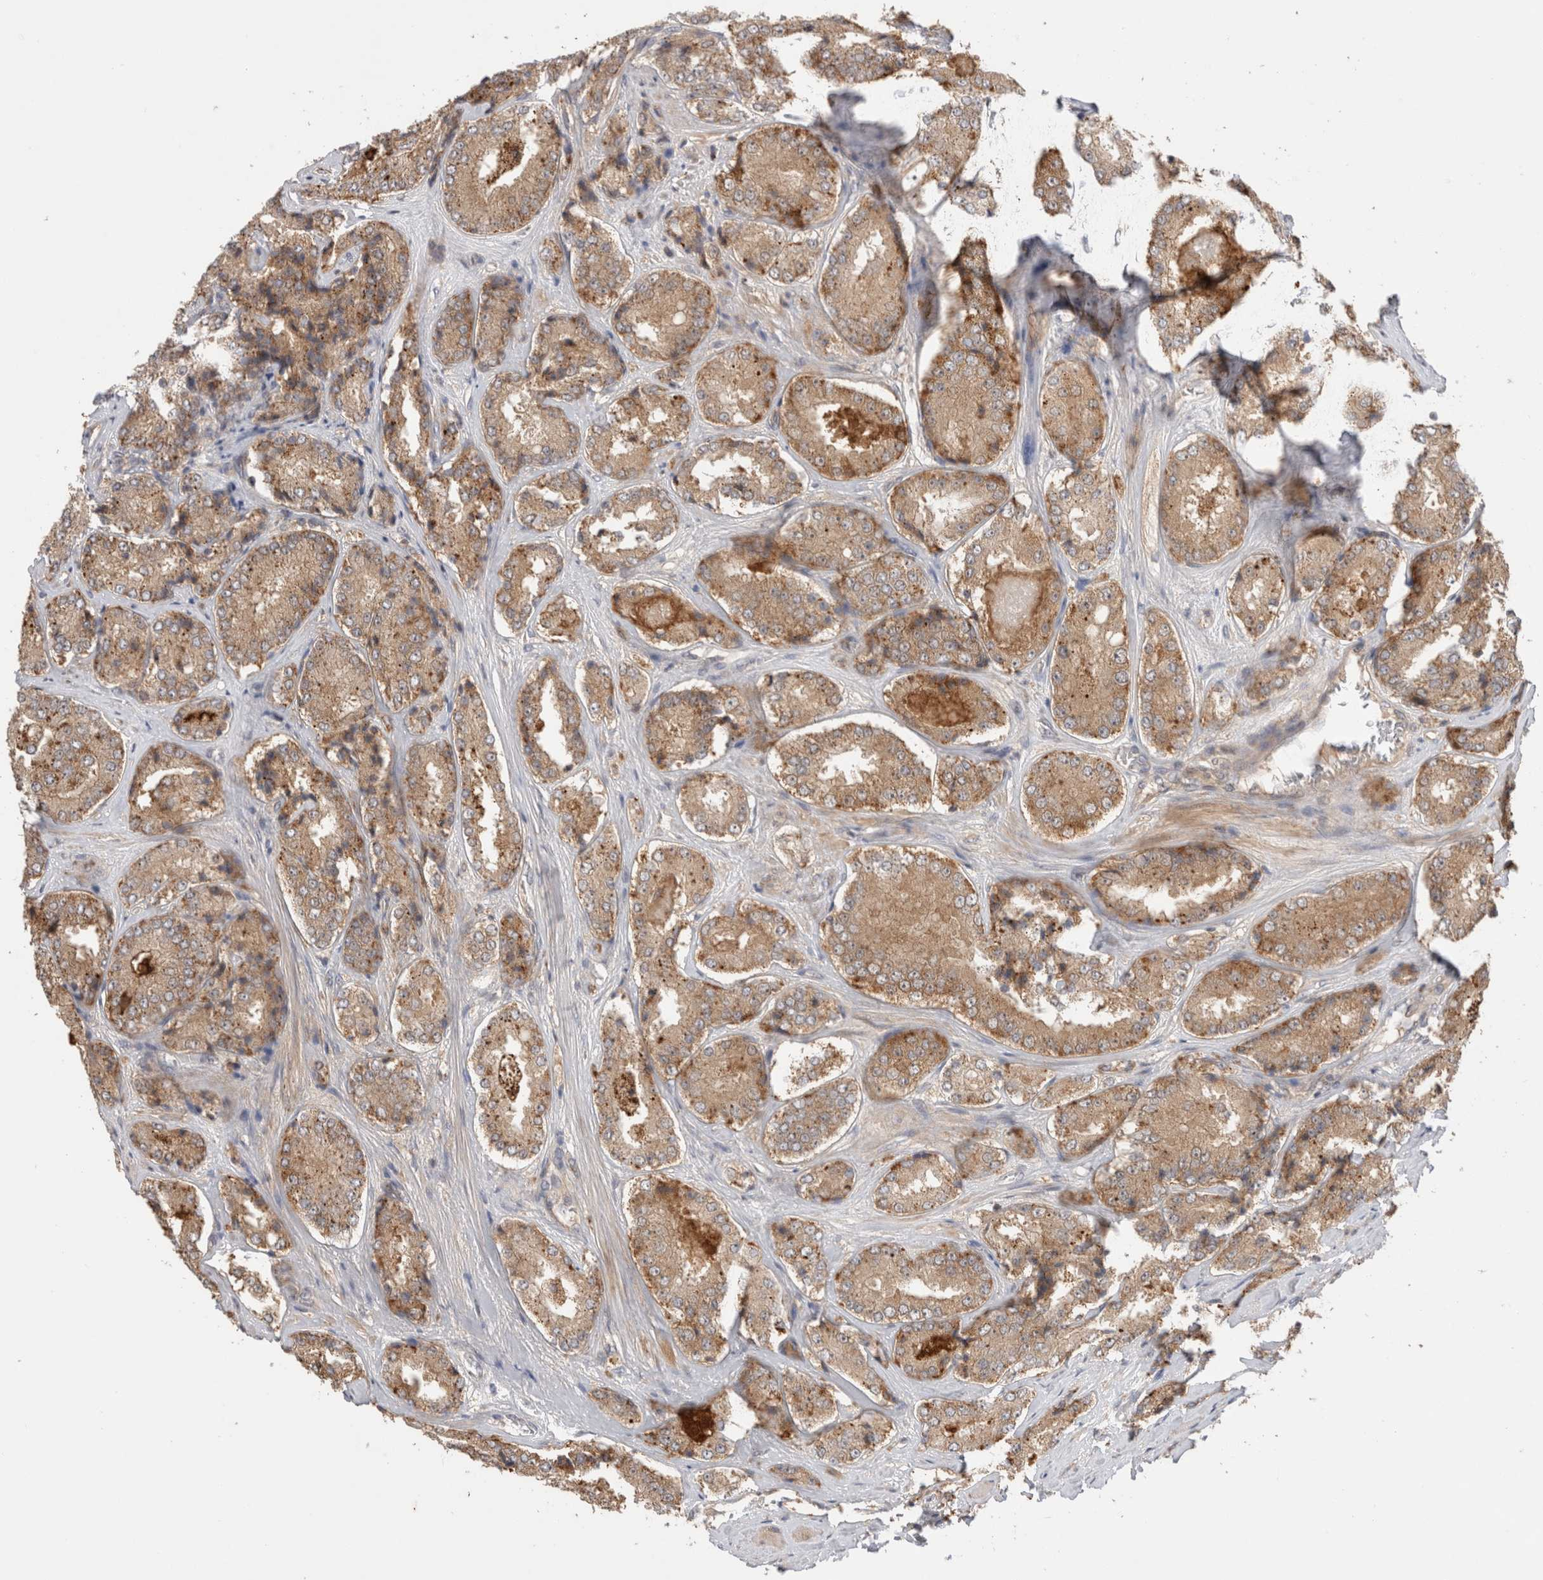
{"staining": {"intensity": "moderate", "quantity": ">75%", "location": "cytoplasmic/membranous"}, "tissue": "prostate cancer", "cell_type": "Tumor cells", "image_type": "cancer", "snomed": [{"axis": "morphology", "description": "Adenocarcinoma, High grade"}, {"axis": "topography", "description": "Prostate"}], "caption": "Immunohistochemical staining of prostate cancer shows medium levels of moderate cytoplasmic/membranous protein staining in approximately >75% of tumor cells. (brown staining indicates protein expression, while blue staining denotes nuclei).", "gene": "VPS28", "patient": {"sex": "male", "age": 65}}